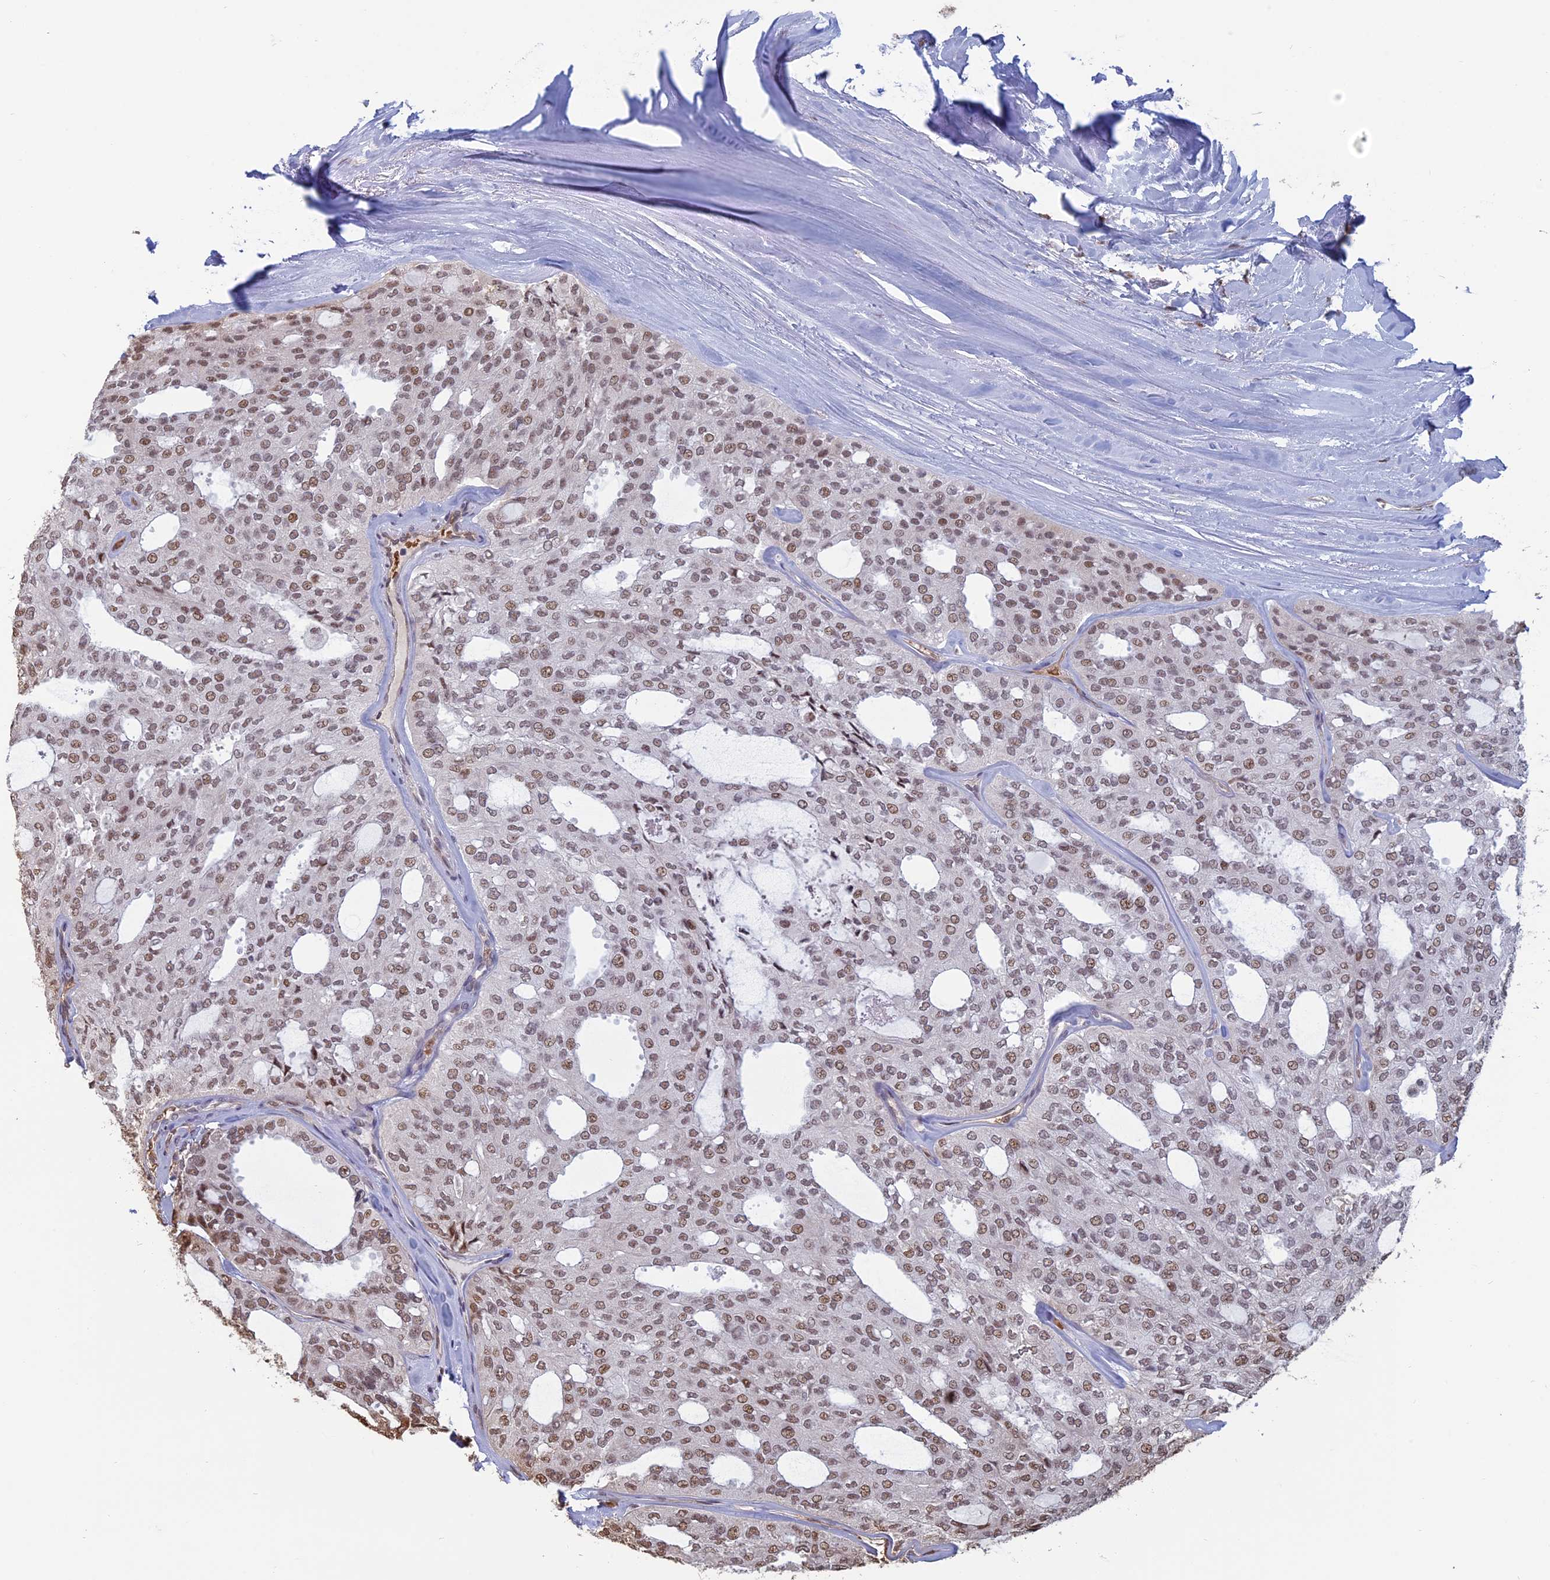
{"staining": {"intensity": "moderate", "quantity": ">75%", "location": "nuclear"}, "tissue": "thyroid cancer", "cell_type": "Tumor cells", "image_type": "cancer", "snomed": [{"axis": "morphology", "description": "Follicular adenoma carcinoma, NOS"}, {"axis": "topography", "description": "Thyroid gland"}], "caption": "Immunohistochemistry (IHC) histopathology image of neoplastic tissue: human thyroid cancer stained using IHC demonstrates medium levels of moderate protein expression localized specifically in the nuclear of tumor cells, appearing as a nuclear brown color.", "gene": "MFAP1", "patient": {"sex": "male", "age": 75}}